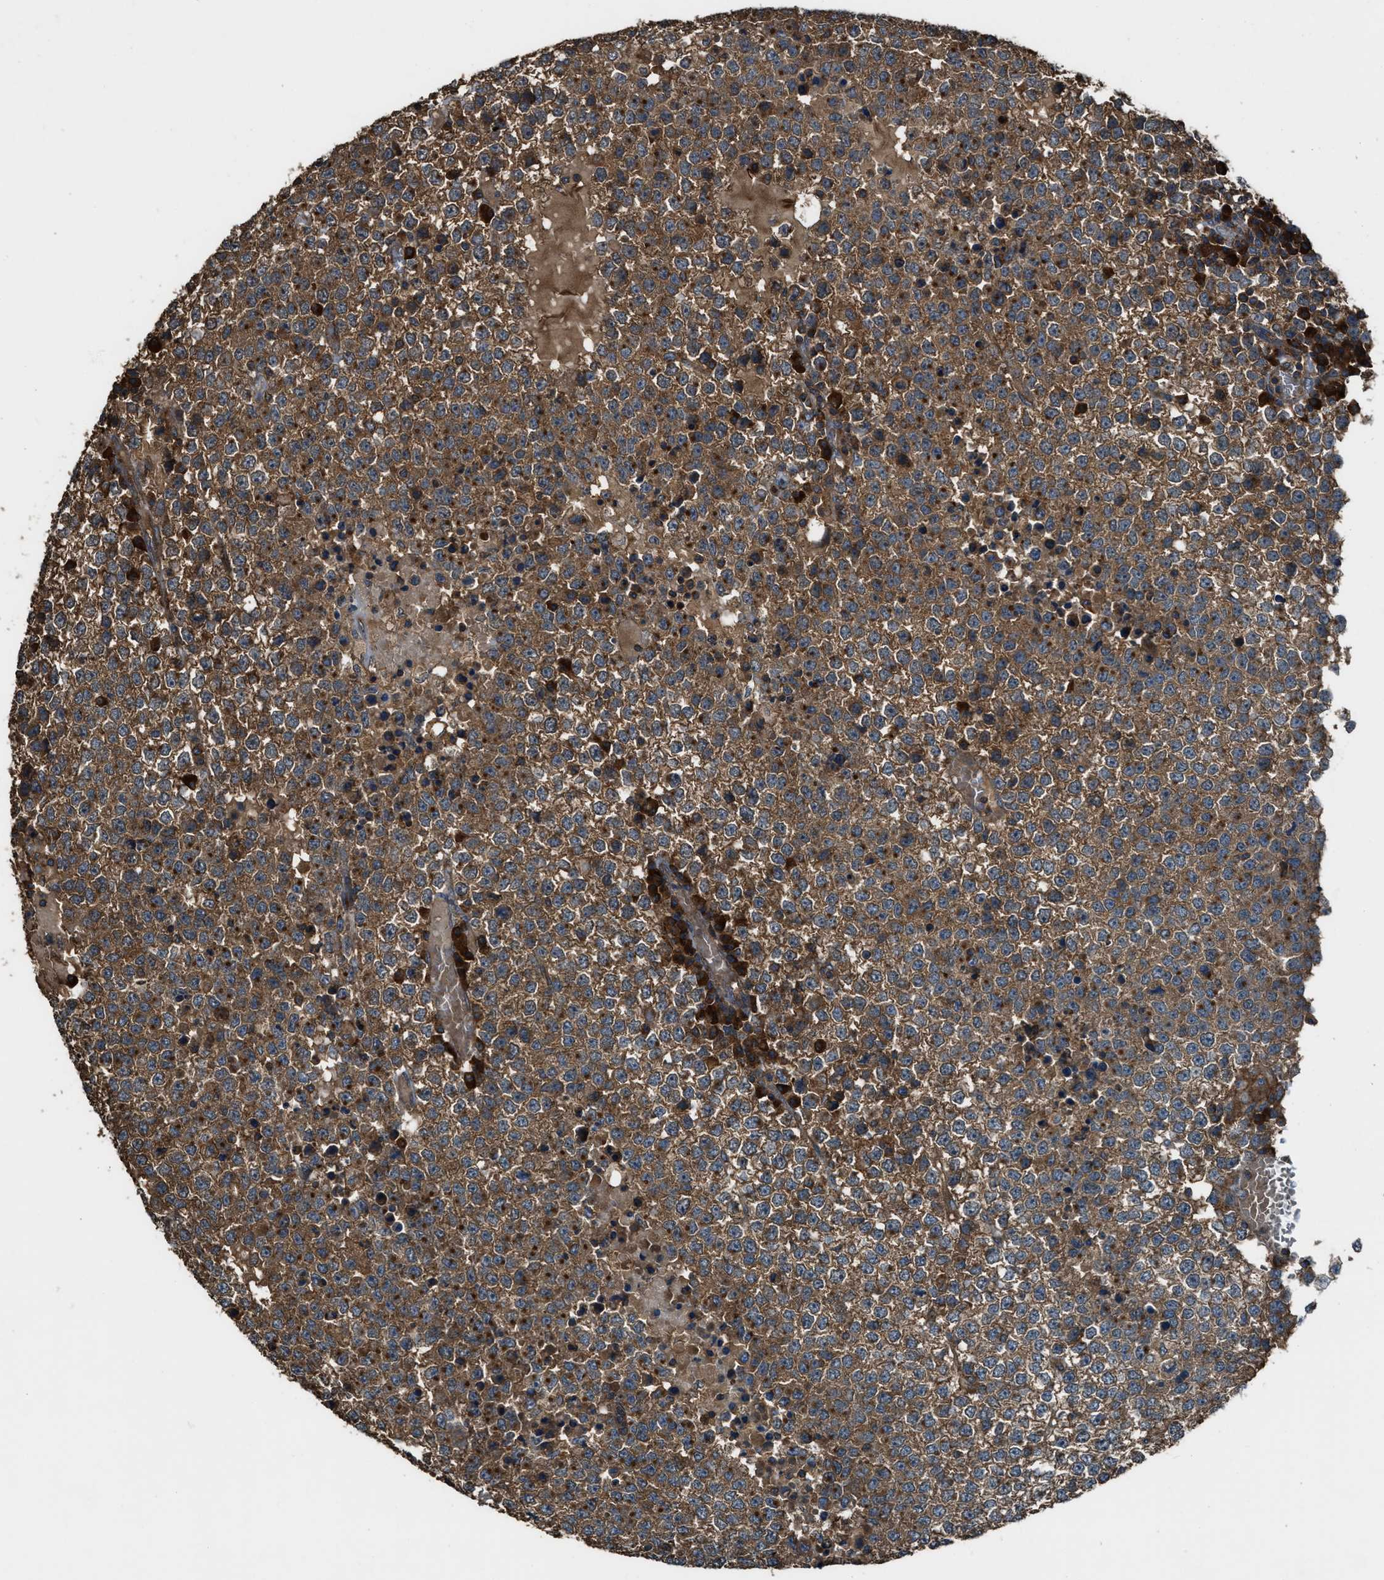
{"staining": {"intensity": "moderate", "quantity": ">75%", "location": "cytoplasmic/membranous"}, "tissue": "testis cancer", "cell_type": "Tumor cells", "image_type": "cancer", "snomed": [{"axis": "morphology", "description": "Seminoma, NOS"}, {"axis": "topography", "description": "Testis"}], "caption": "Brown immunohistochemical staining in human testis seminoma exhibits moderate cytoplasmic/membranous positivity in approximately >75% of tumor cells.", "gene": "MAP3K8", "patient": {"sex": "male", "age": 65}}